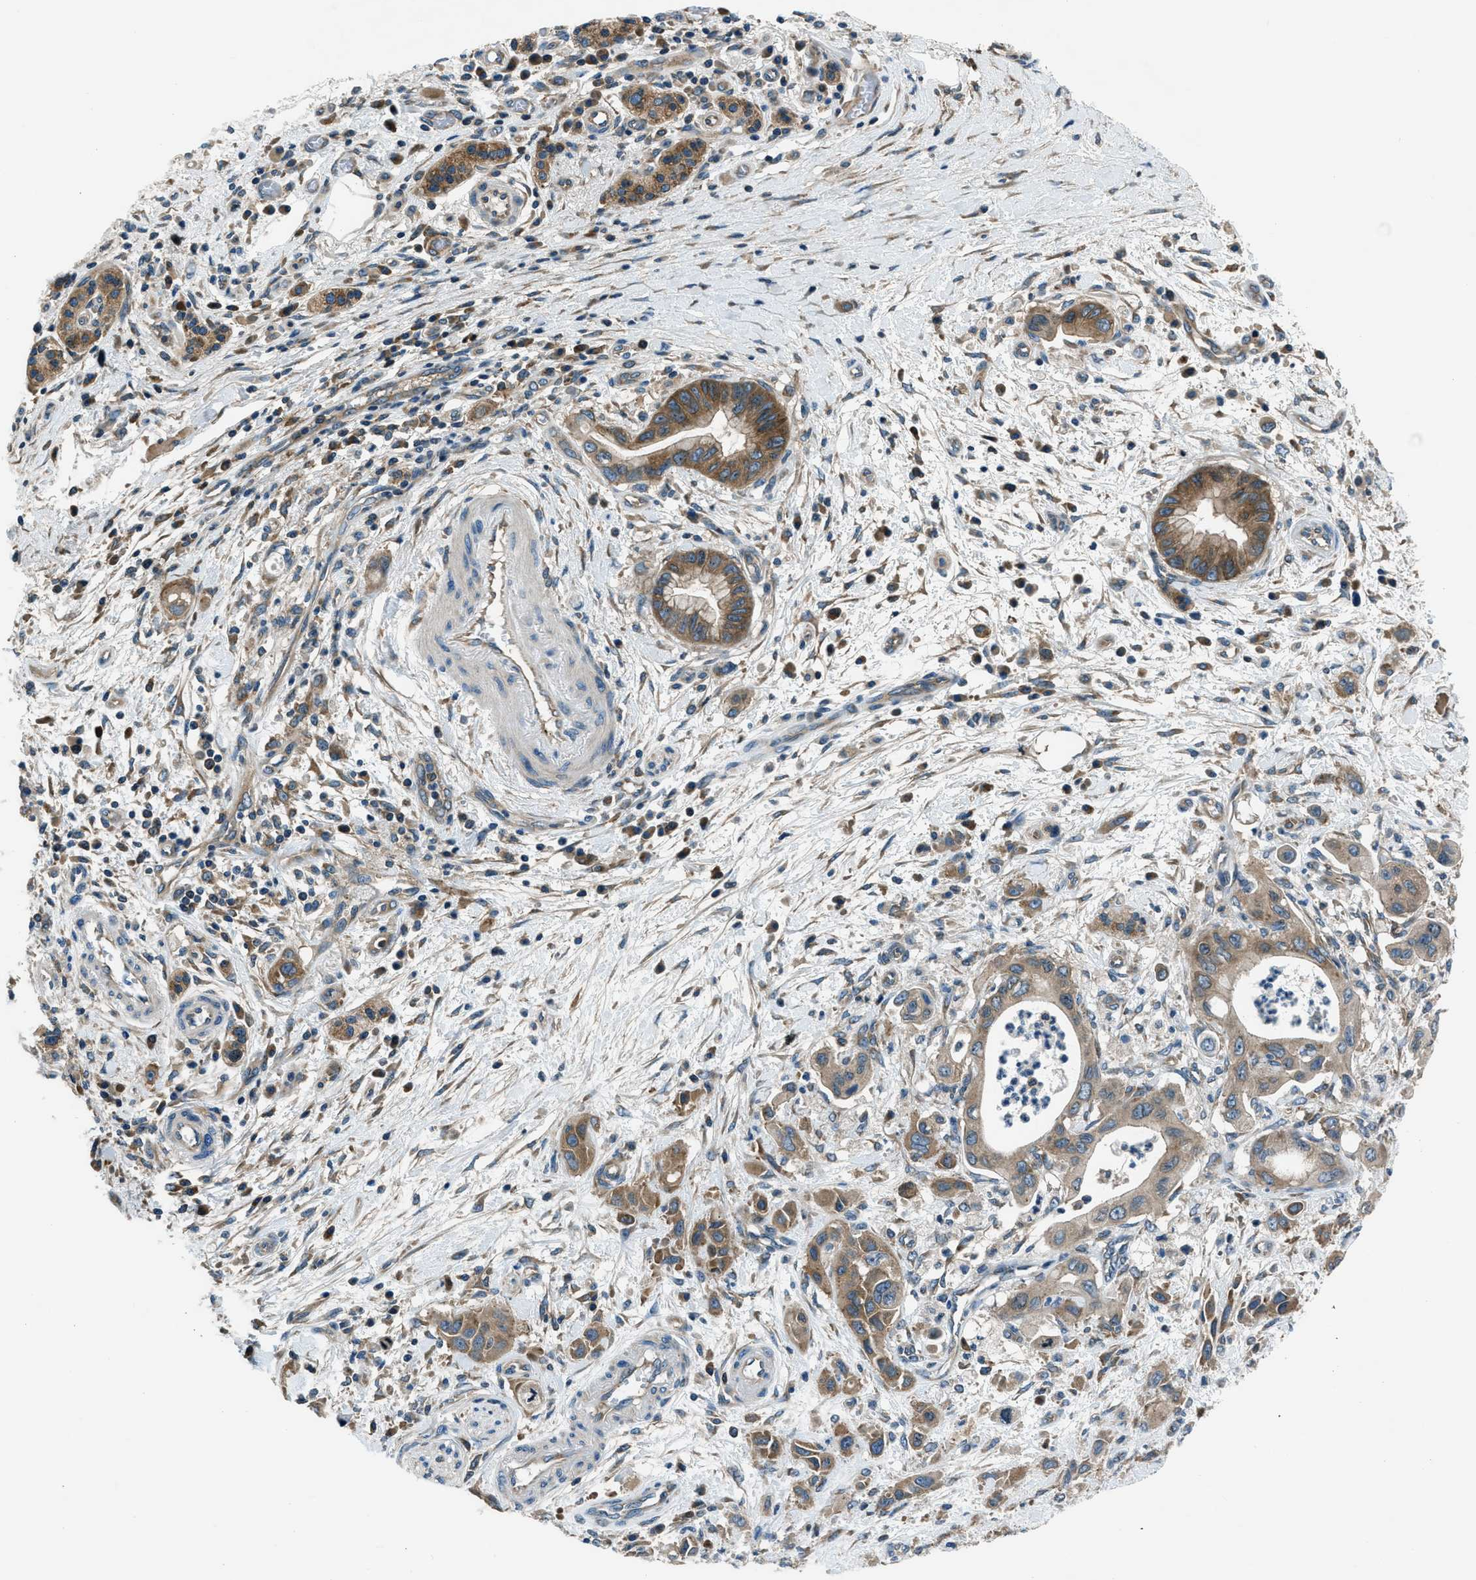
{"staining": {"intensity": "moderate", "quantity": ">75%", "location": "cytoplasmic/membranous"}, "tissue": "pancreatic cancer", "cell_type": "Tumor cells", "image_type": "cancer", "snomed": [{"axis": "morphology", "description": "Adenocarcinoma, NOS"}, {"axis": "topography", "description": "Pancreas"}], "caption": "The micrograph reveals staining of pancreatic cancer (adenocarcinoma), revealing moderate cytoplasmic/membranous protein positivity (brown color) within tumor cells. The protein is stained brown, and the nuclei are stained in blue (DAB (3,3'-diaminobenzidine) IHC with brightfield microscopy, high magnification).", "gene": "ARFGAP2", "patient": {"sex": "female", "age": 73}}